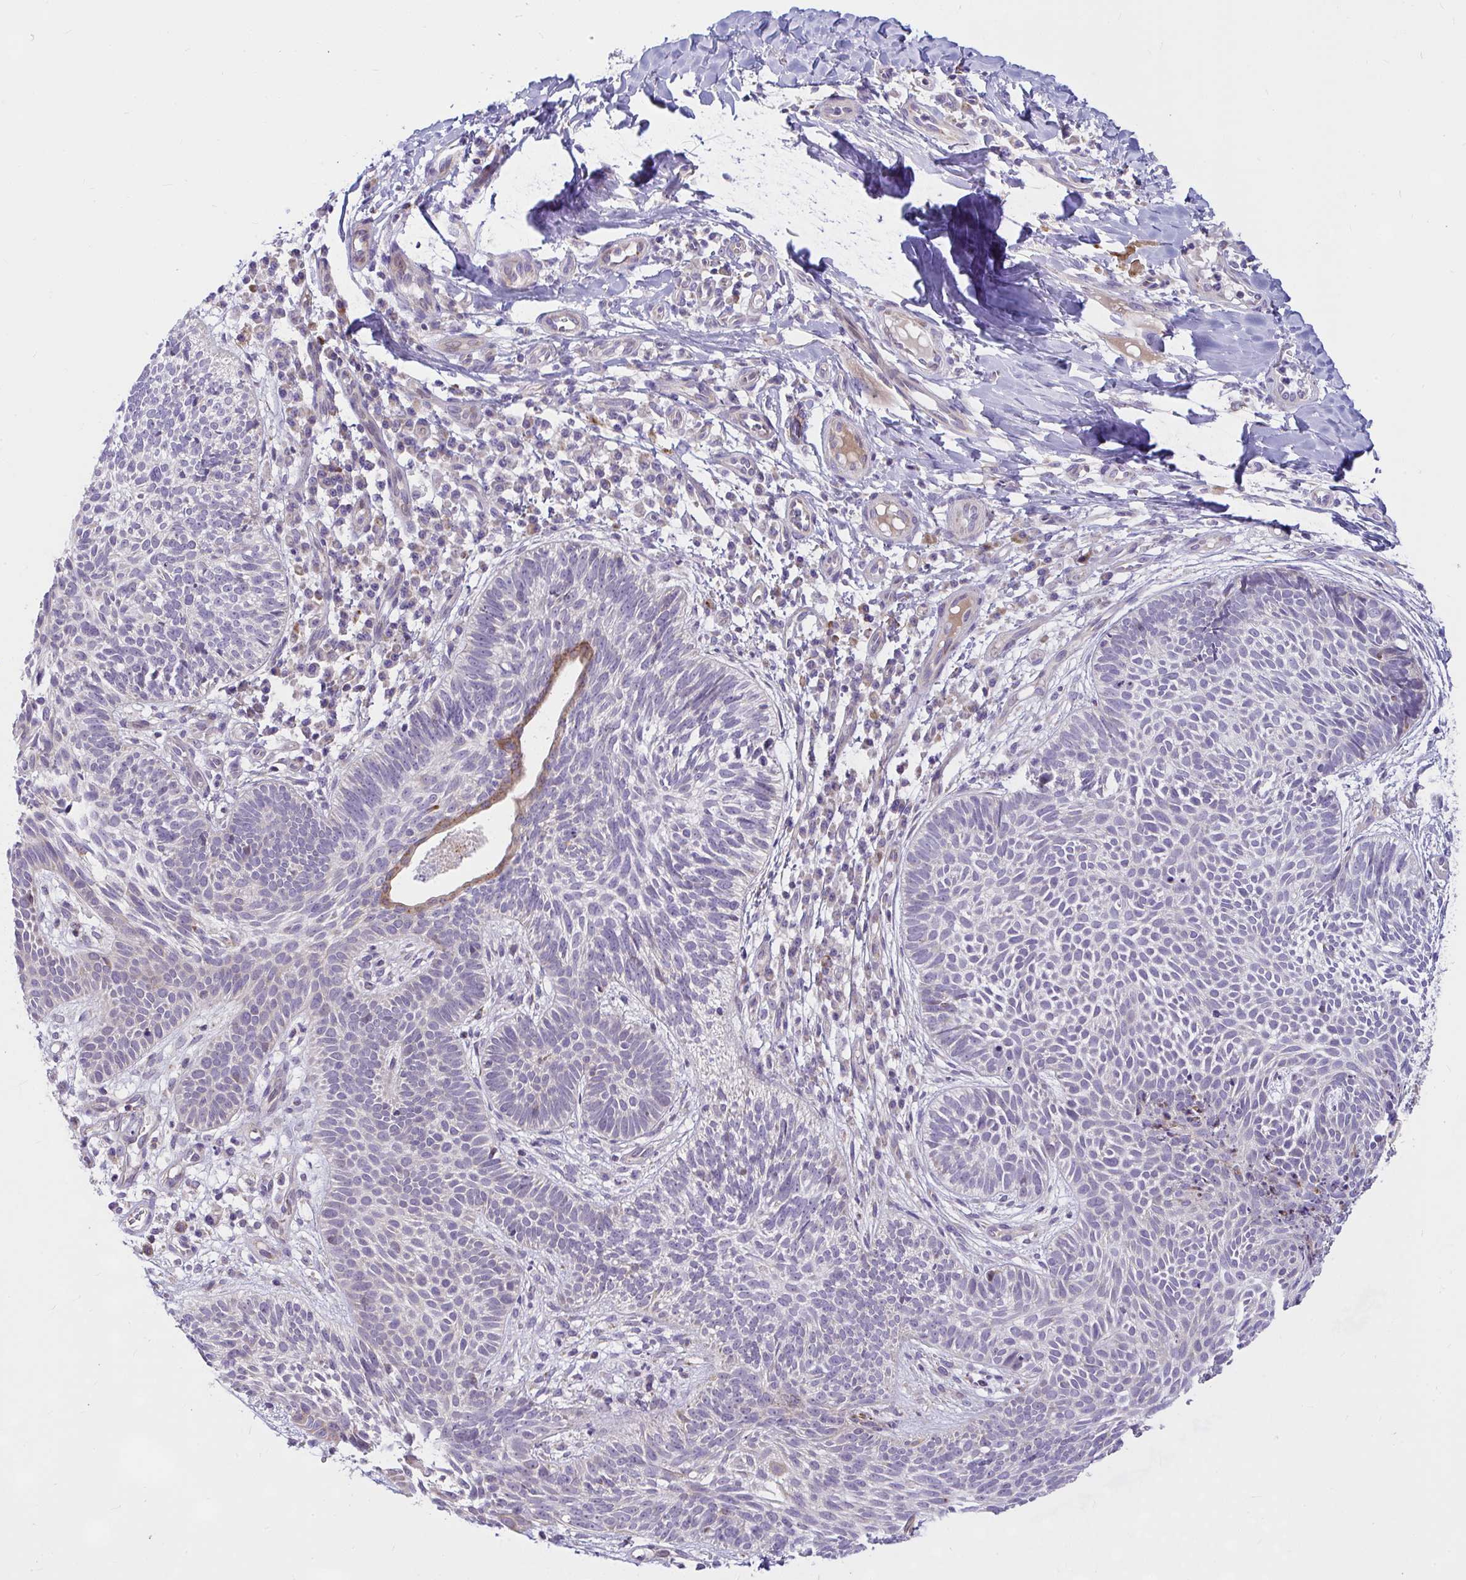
{"staining": {"intensity": "negative", "quantity": "none", "location": "none"}, "tissue": "skin cancer", "cell_type": "Tumor cells", "image_type": "cancer", "snomed": [{"axis": "morphology", "description": "Basal cell carcinoma"}, {"axis": "topography", "description": "Skin"}, {"axis": "topography", "description": "Skin of leg"}], "caption": "A high-resolution image shows immunohistochemistry staining of skin cancer, which demonstrates no significant expression in tumor cells.", "gene": "CEP63", "patient": {"sex": "female", "age": 87}}